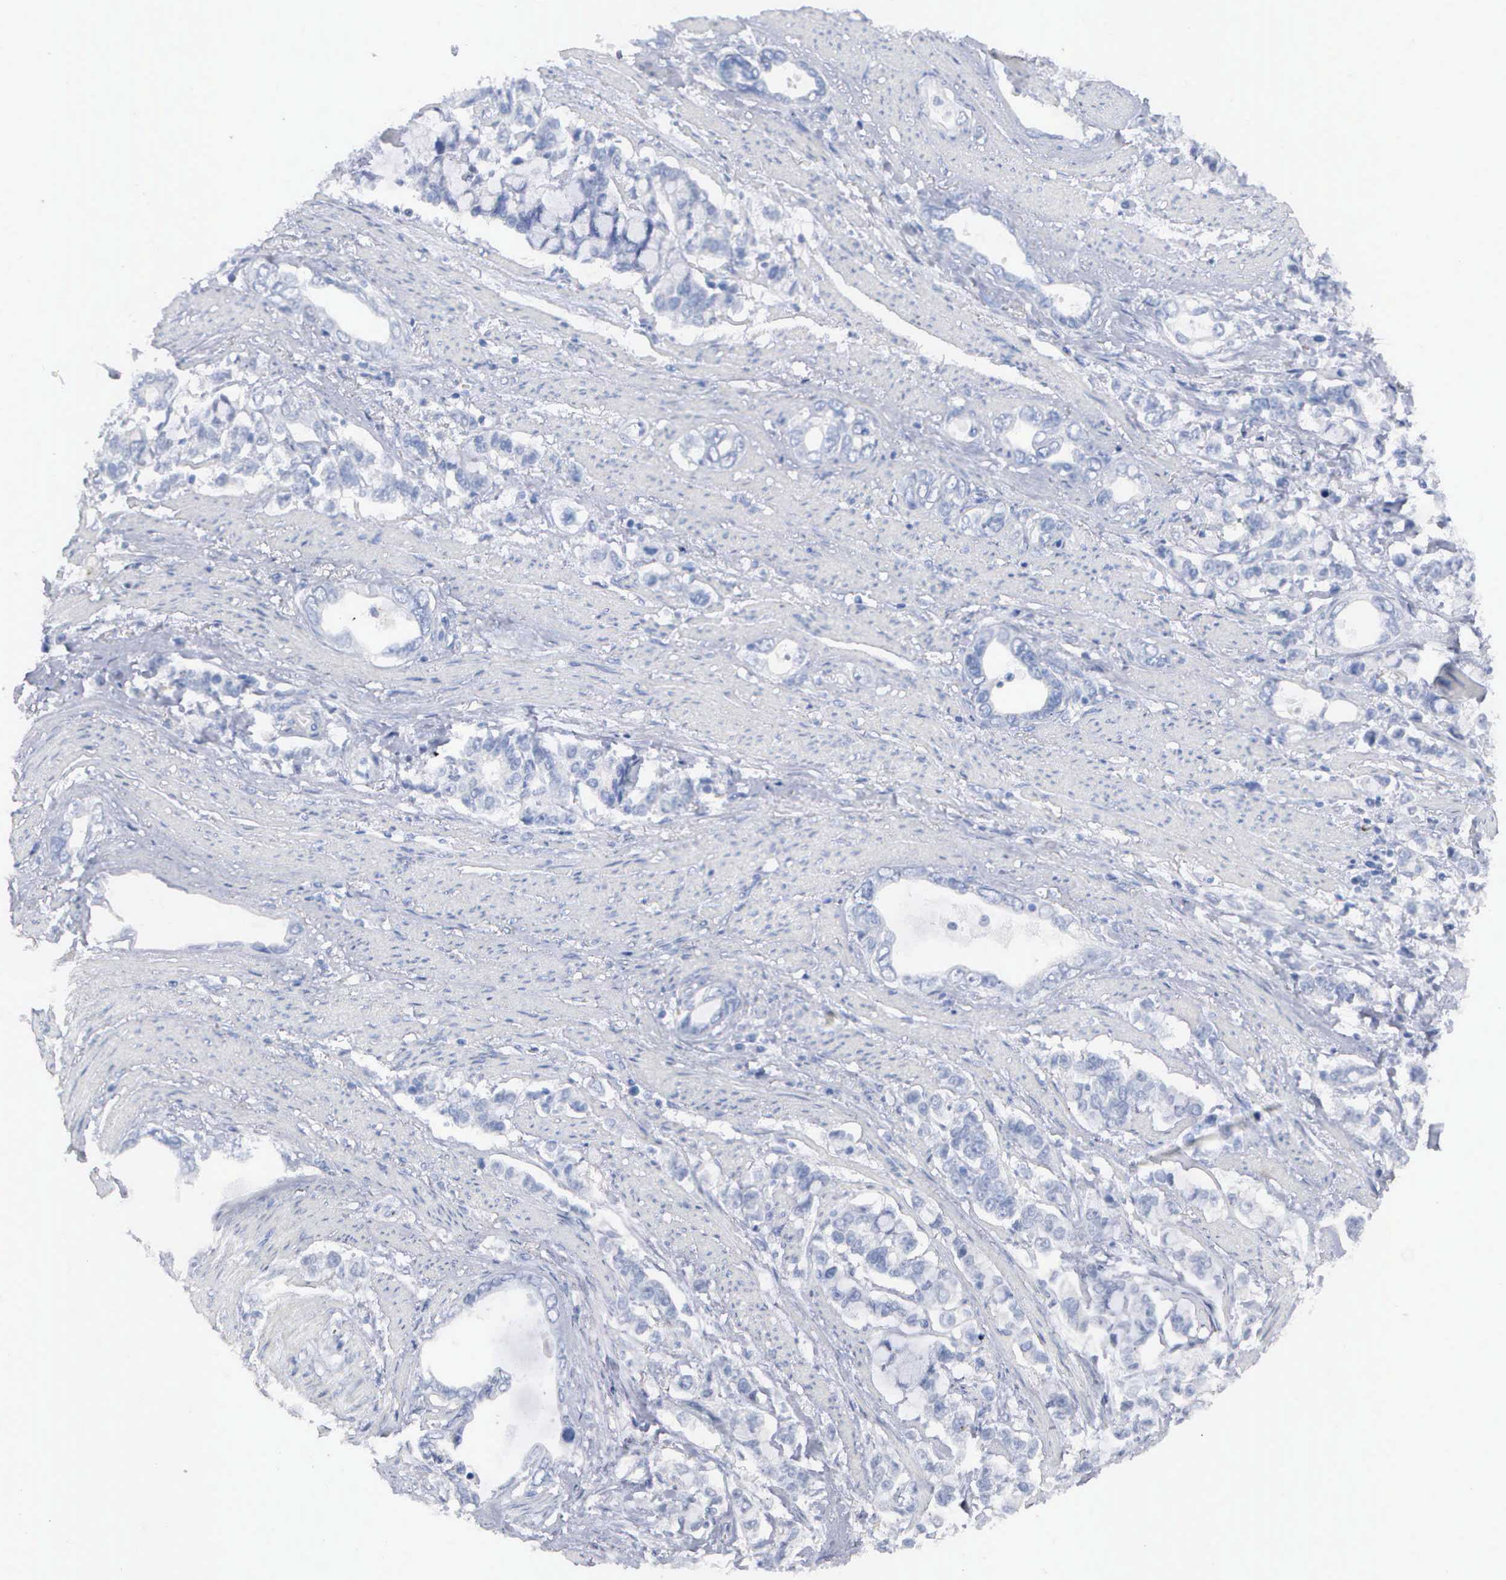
{"staining": {"intensity": "negative", "quantity": "none", "location": "none"}, "tissue": "stomach cancer", "cell_type": "Tumor cells", "image_type": "cancer", "snomed": [{"axis": "morphology", "description": "Adenocarcinoma, NOS"}, {"axis": "topography", "description": "Stomach"}], "caption": "An image of human adenocarcinoma (stomach) is negative for staining in tumor cells. (Stains: DAB (3,3'-diaminobenzidine) IHC with hematoxylin counter stain, Microscopy: brightfield microscopy at high magnification).", "gene": "ASPHD2", "patient": {"sex": "male", "age": 78}}